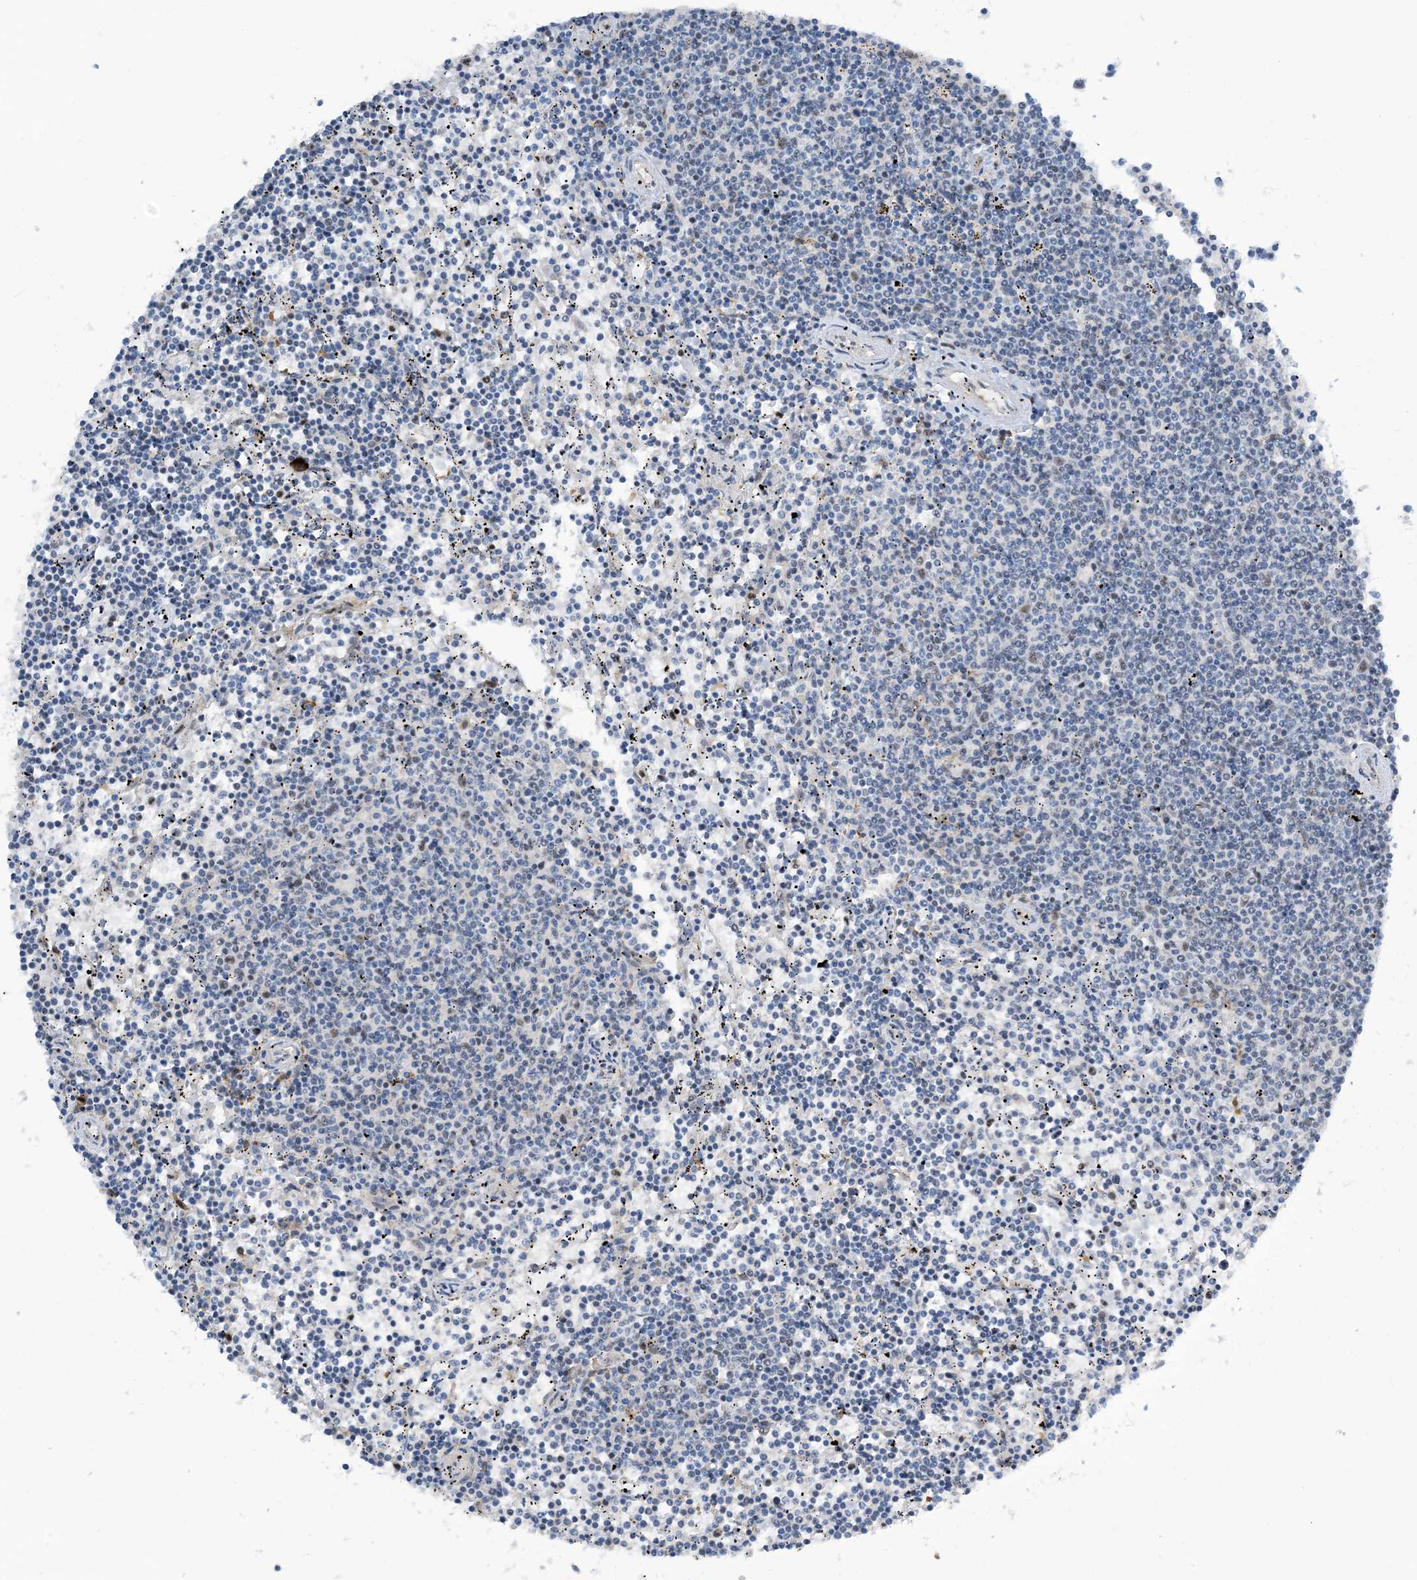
{"staining": {"intensity": "negative", "quantity": "none", "location": "none"}, "tissue": "lymphoma", "cell_type": "Tumor cells", "image_type": "cancer", "snomed": [{"axis": "morphology", "description": "Malignant lymphoma, non-Hodgkin's type, Low grade"}, {"axis": "topography", "description": "Spleen"}], "caption": "Tumor cells are negative for brown protein staining in low-grade malignant lymphoma, non-Hodgkin's type.", "gene": "HEMK1", "patient": {"sex": "female", "age": 50}}